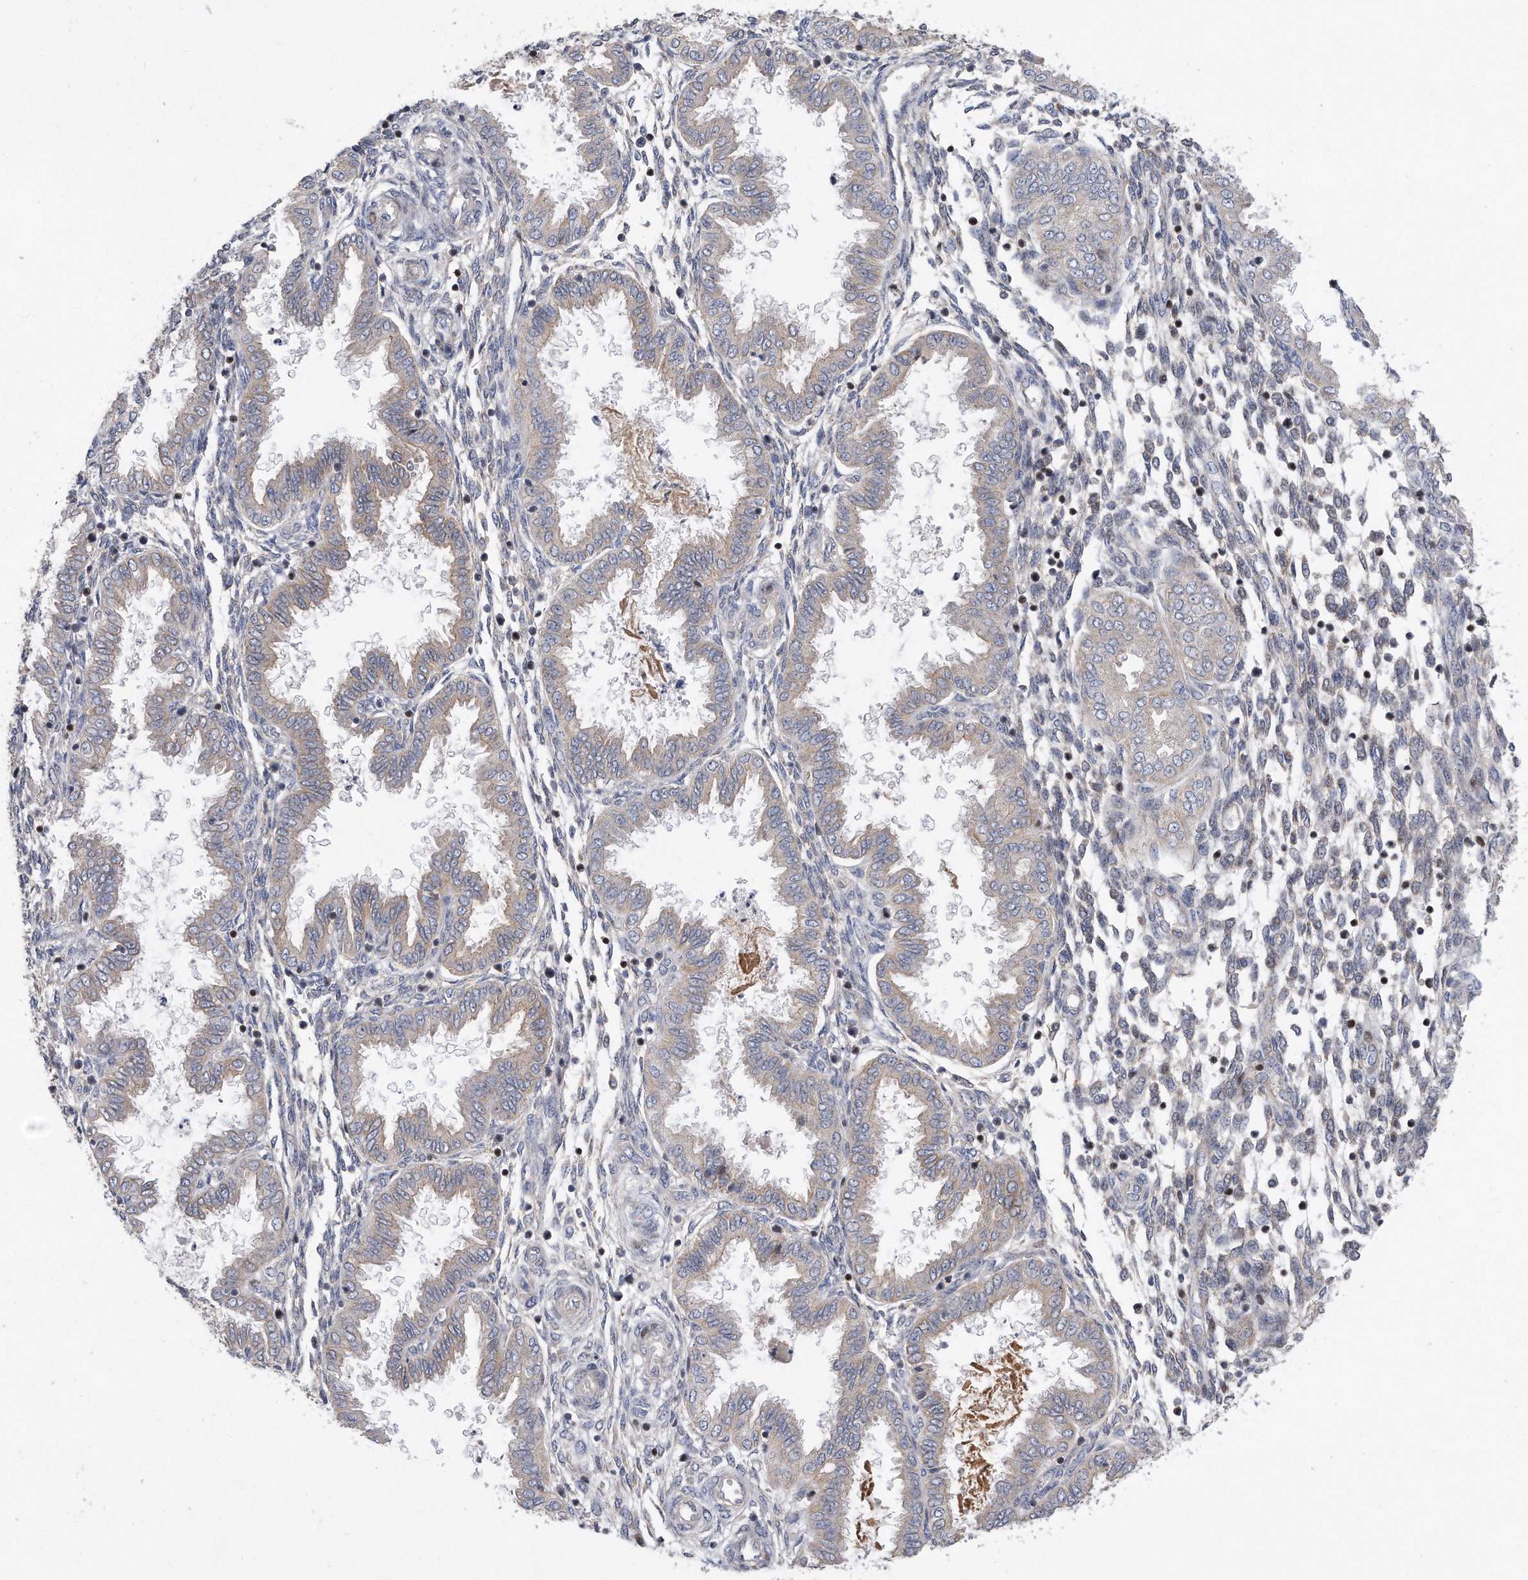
{"staining": {"intensity": "weak", "quantity": "<25%", "location": "cytoplasmic/membranous"}, "tissue": "endometrium", "cell_type": "Cells in endometrial stroma", "image_type": "normal", "snomed": [{"axis": "morphology", "description": "Normal tissue, NOS"}, {"axis": "topography", "description": "Endometrium"}], "caption": "Immunohistochemistry (IHC) of benign human endometrium displays no expression in cells in endometrial stroma. The staining was performed using DAB (3,3'-diaminobenzidine) to visualize the protein expression in brown, while the nuclei were stained in blue with hematoxylin (Magnification: 20x).", "gene": "CDH12", "patient": {"sex": "female", "age": 33}}